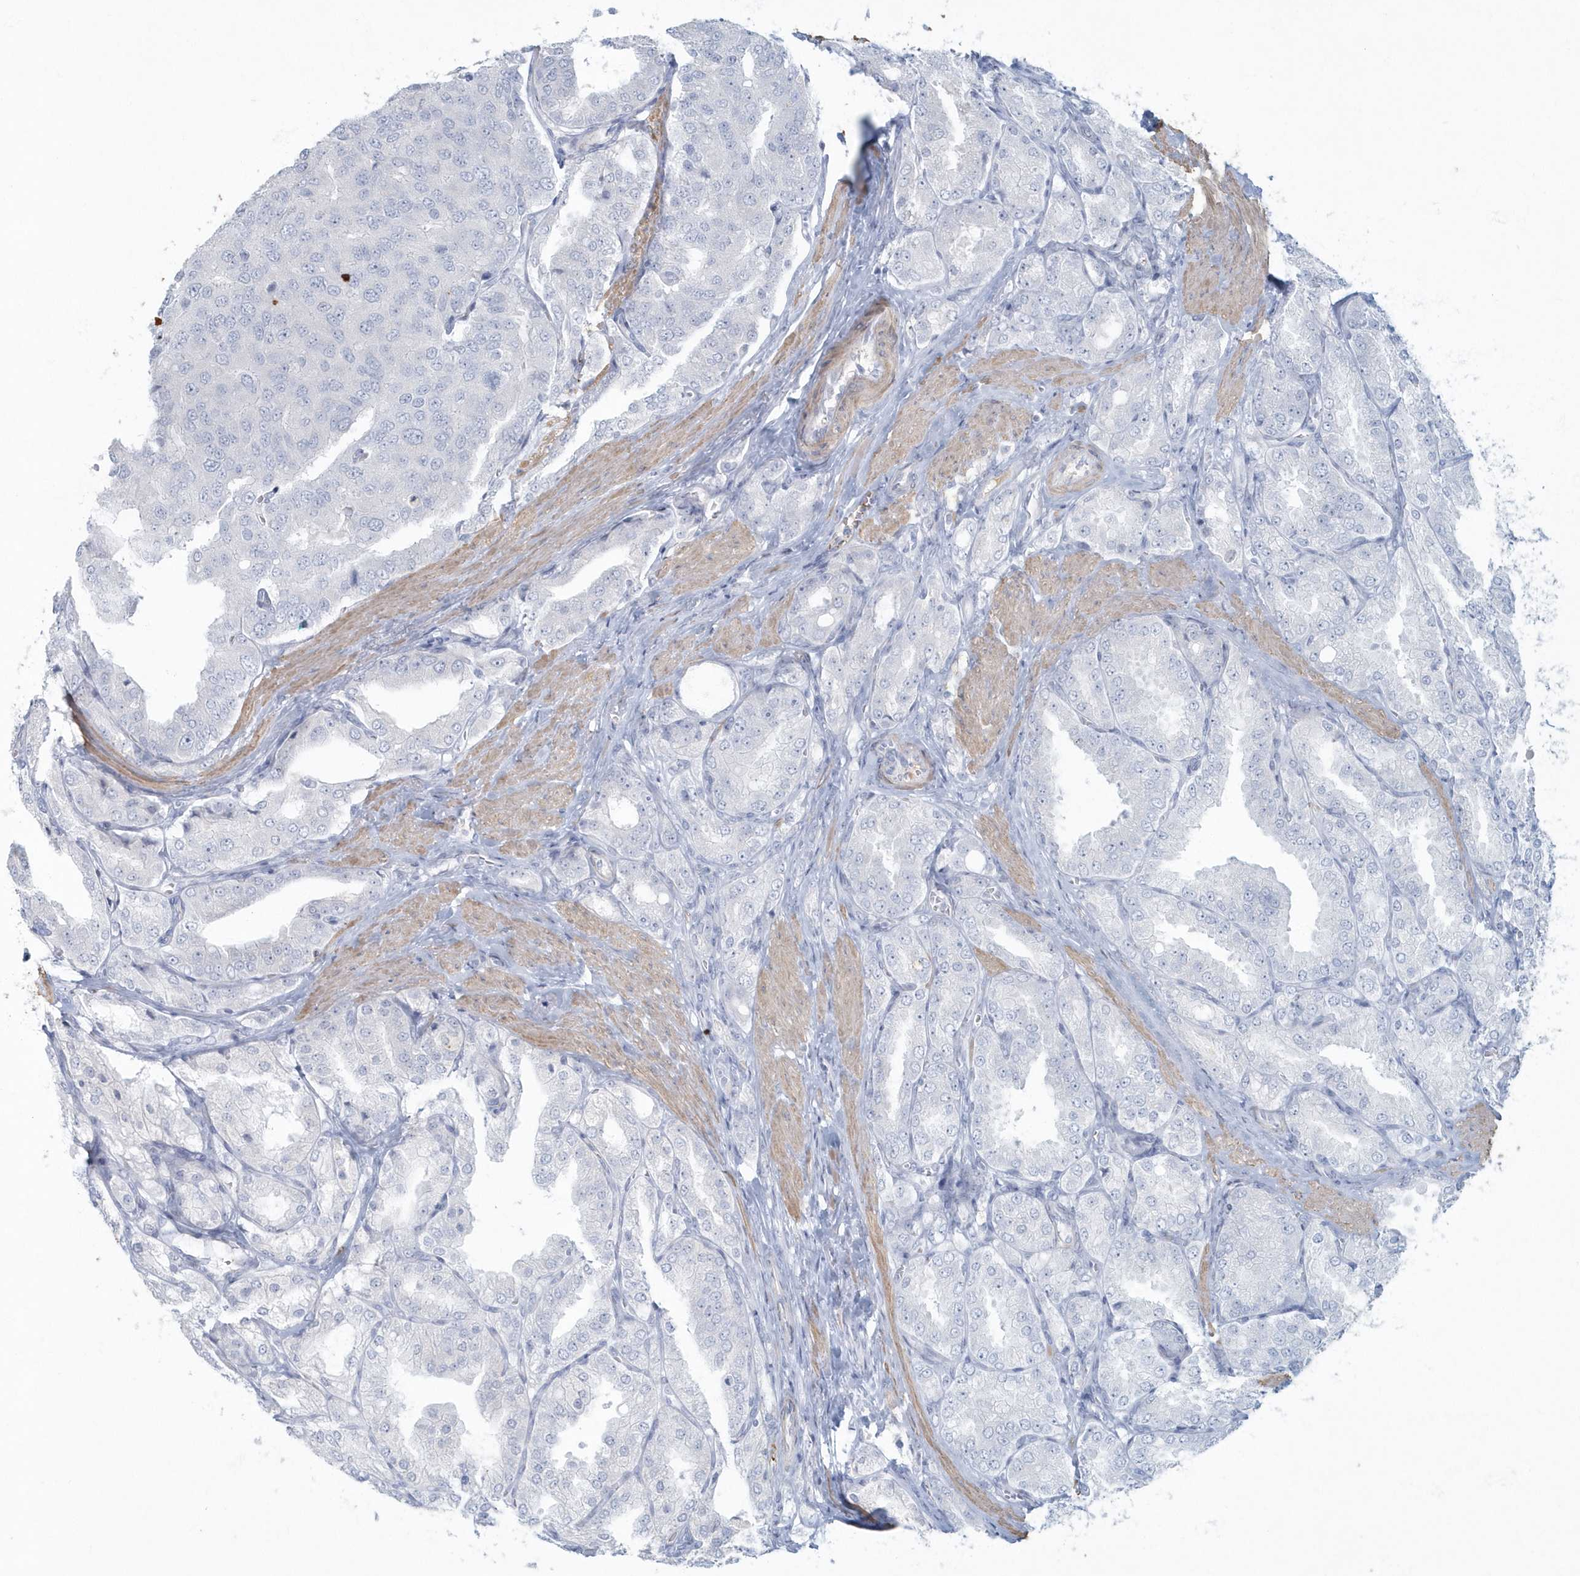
{"staining": {"intensity": "negative", "quantity": "none", "location": "none"}, "tissue": "prostate cancer", "cell_type": "Tumor cells", "image_type": "cancer", "snomed": [{"axis": "morphology", "description": "Adenocarcinoma, High grade"}, {"axis": "topography", "description": "Prostate"}], "caption": "There is no significant positivity in tumor cells of prostate cancer.", "gene": "MYOT", "patient": {"sex": "male", "age": 50}}